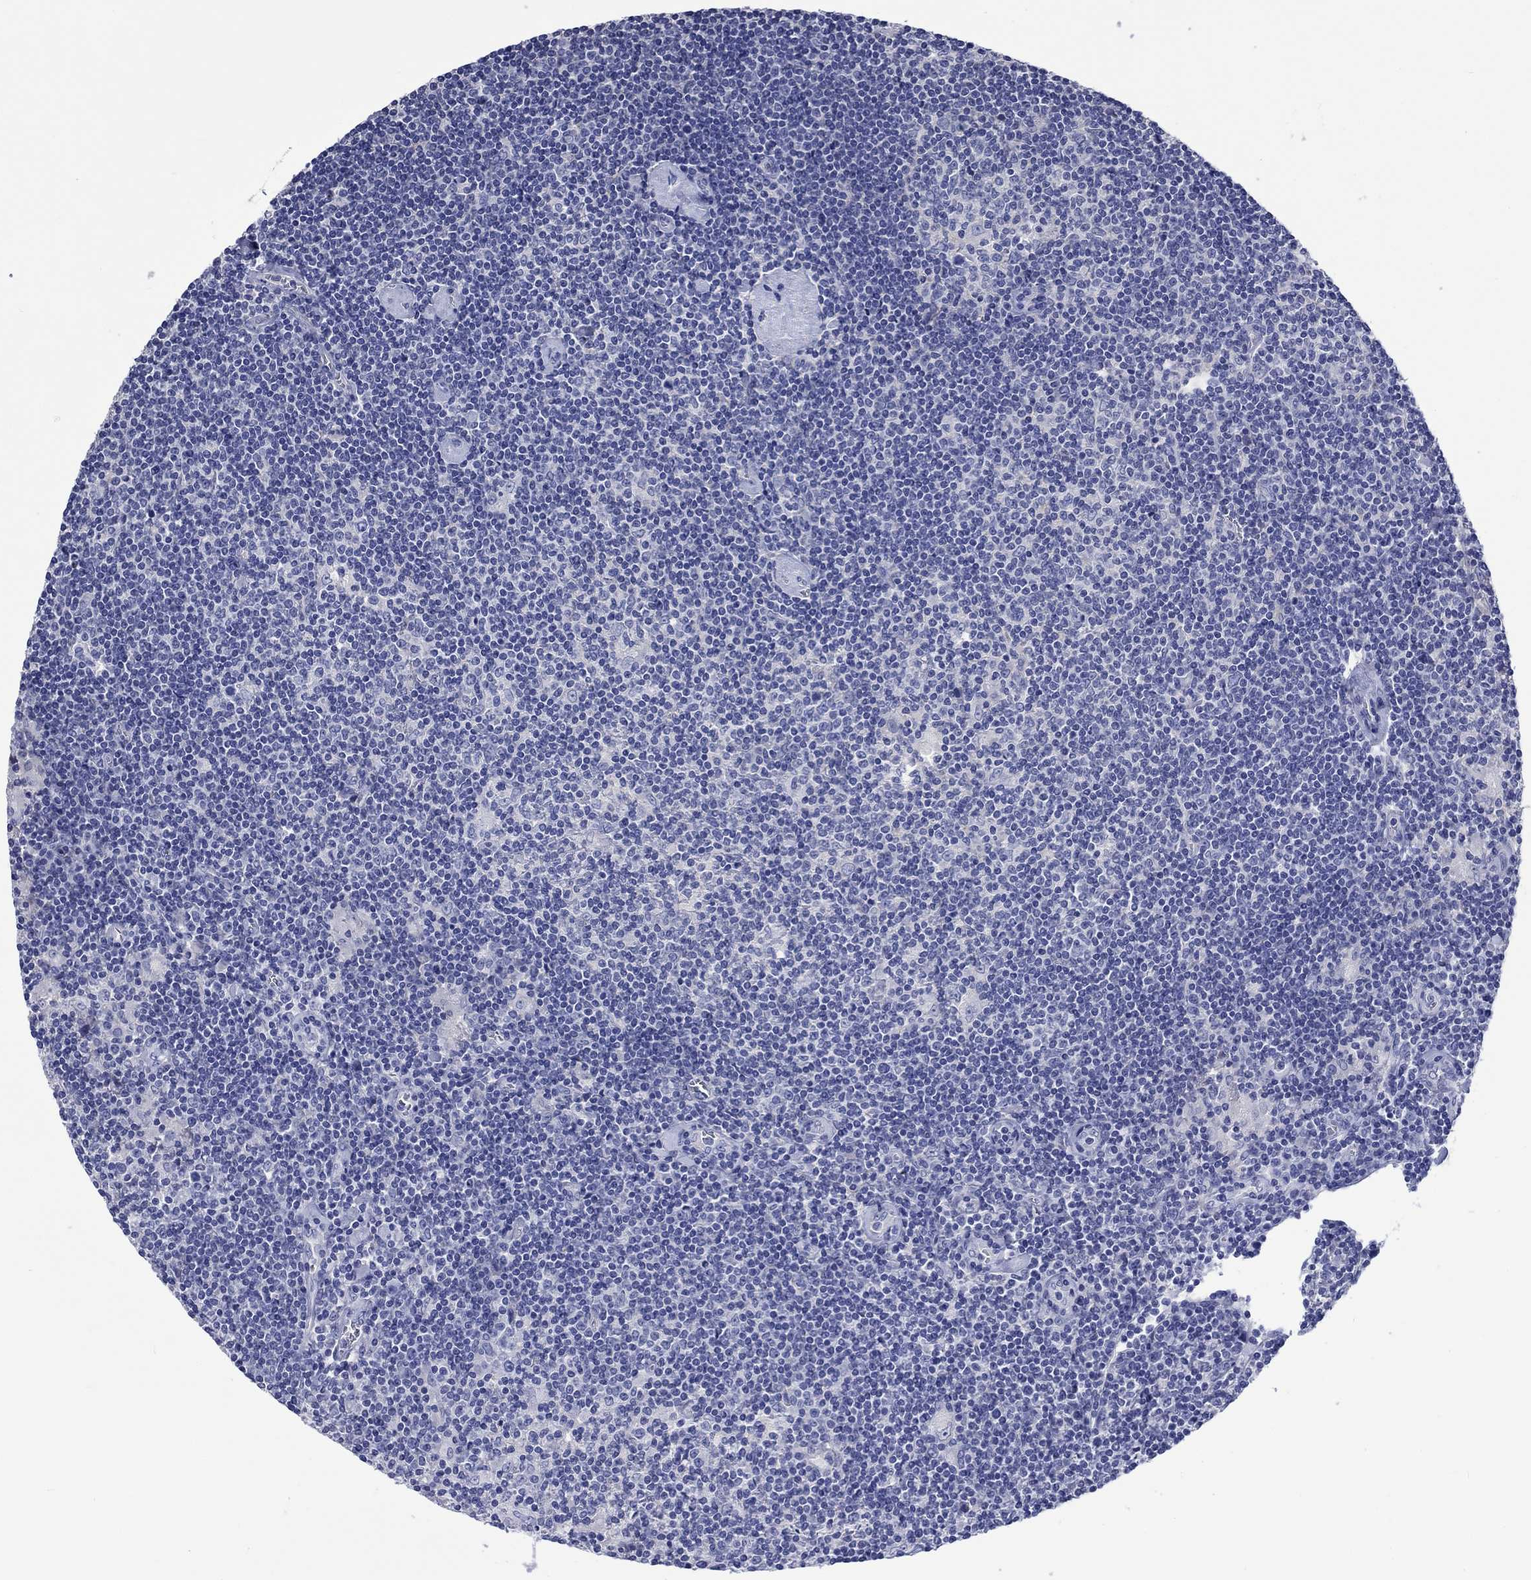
{"staining": {"intensity": "negative", "quantity": "none", "location": "none"}, "tissue": "lymphoma", "cell_type": "Tumor cells", "image_type": "cancer", "snomed": [{"axis": "morphology", "description": "Hodgkin's disease, NOS"}, {"axis": "topography", "description": "Lymph node"}], "caption": "Tumor cells are negative for brown protein staining in lymphoma.", "gene": "TOMM20L", "patient": {"sex": "male", "age": 40}}